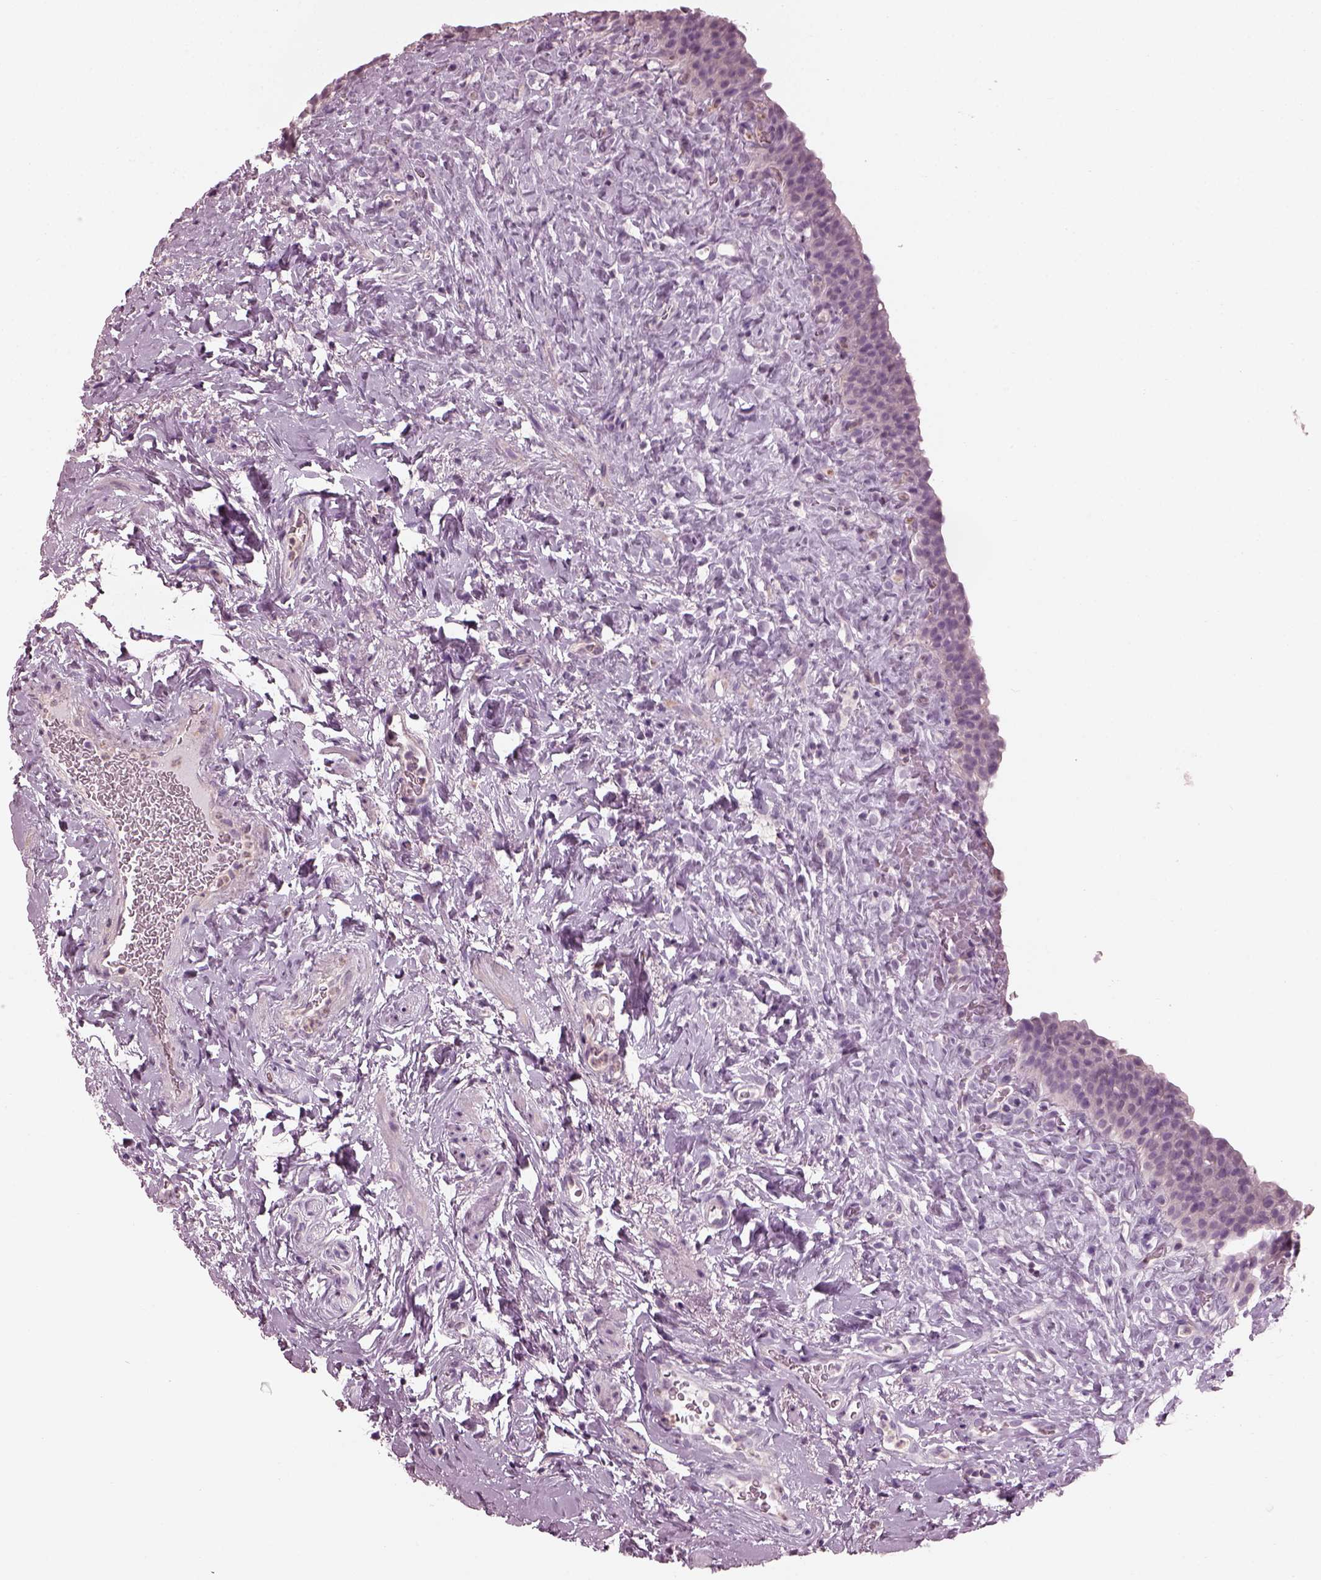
{"staining": {"intensity": "negative", "quantity": "none", "location": "none"}, "tissue": "urinary bladder", "cell_type": "Urothelial cells", "image_type": "normal", "snomed": [{"axis": "morphology", "description": "Normal tissue, NOS"}, {"axis": "topography", "description": "Urinary bladder"}], "caption": "IHC of normal human urinary bladder shows no expression in urothelial cells. (Stains: DAB IHC with hematoxylin counter stain, Microscopy: brightfield microscopy at high magnification).", "gene": "BFSP1", "patient": {"sex": "male", "age": 76}}